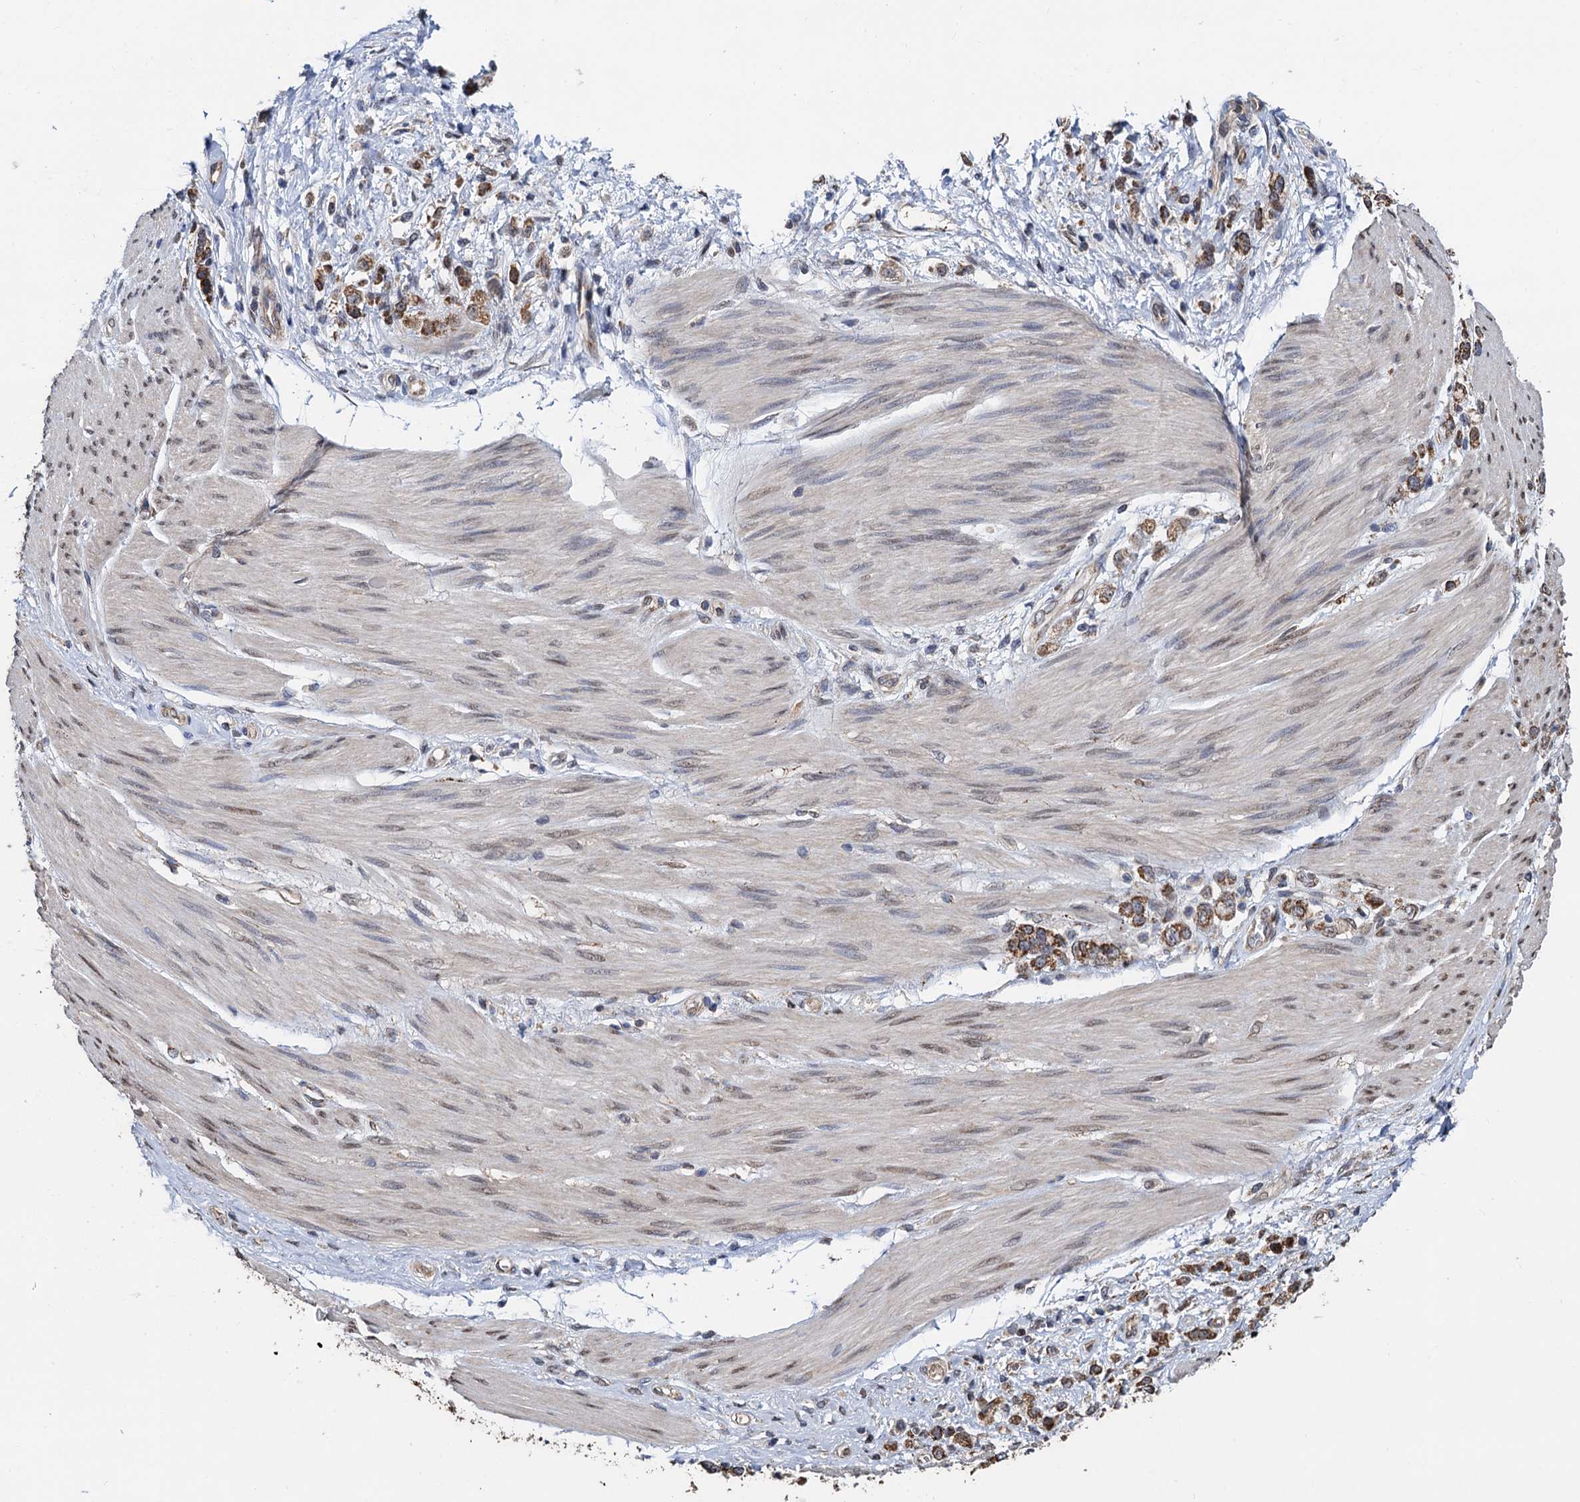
{"staining": {"intensity": "moderate", "quantity": ">75%", "location": "cytoplasmic/membranous"}, "tissue": "stomach cancer", "cell_type": "Tumor cells", "image_type": "cancer", "snomed": [{"axis": "morphology", "description": "Adenocarcinoma, NOS"}, {"axis": "topography", "description": "Stomach"}], "caption": "Adenocarcinoma (stomach) stained for a protein (brown) shows moderate cytoplasmic/membranous positive expression in approximately >75% of tumor cells.", "gene": "PTCD3", "patient": {"sex": "female", "age": 60}}